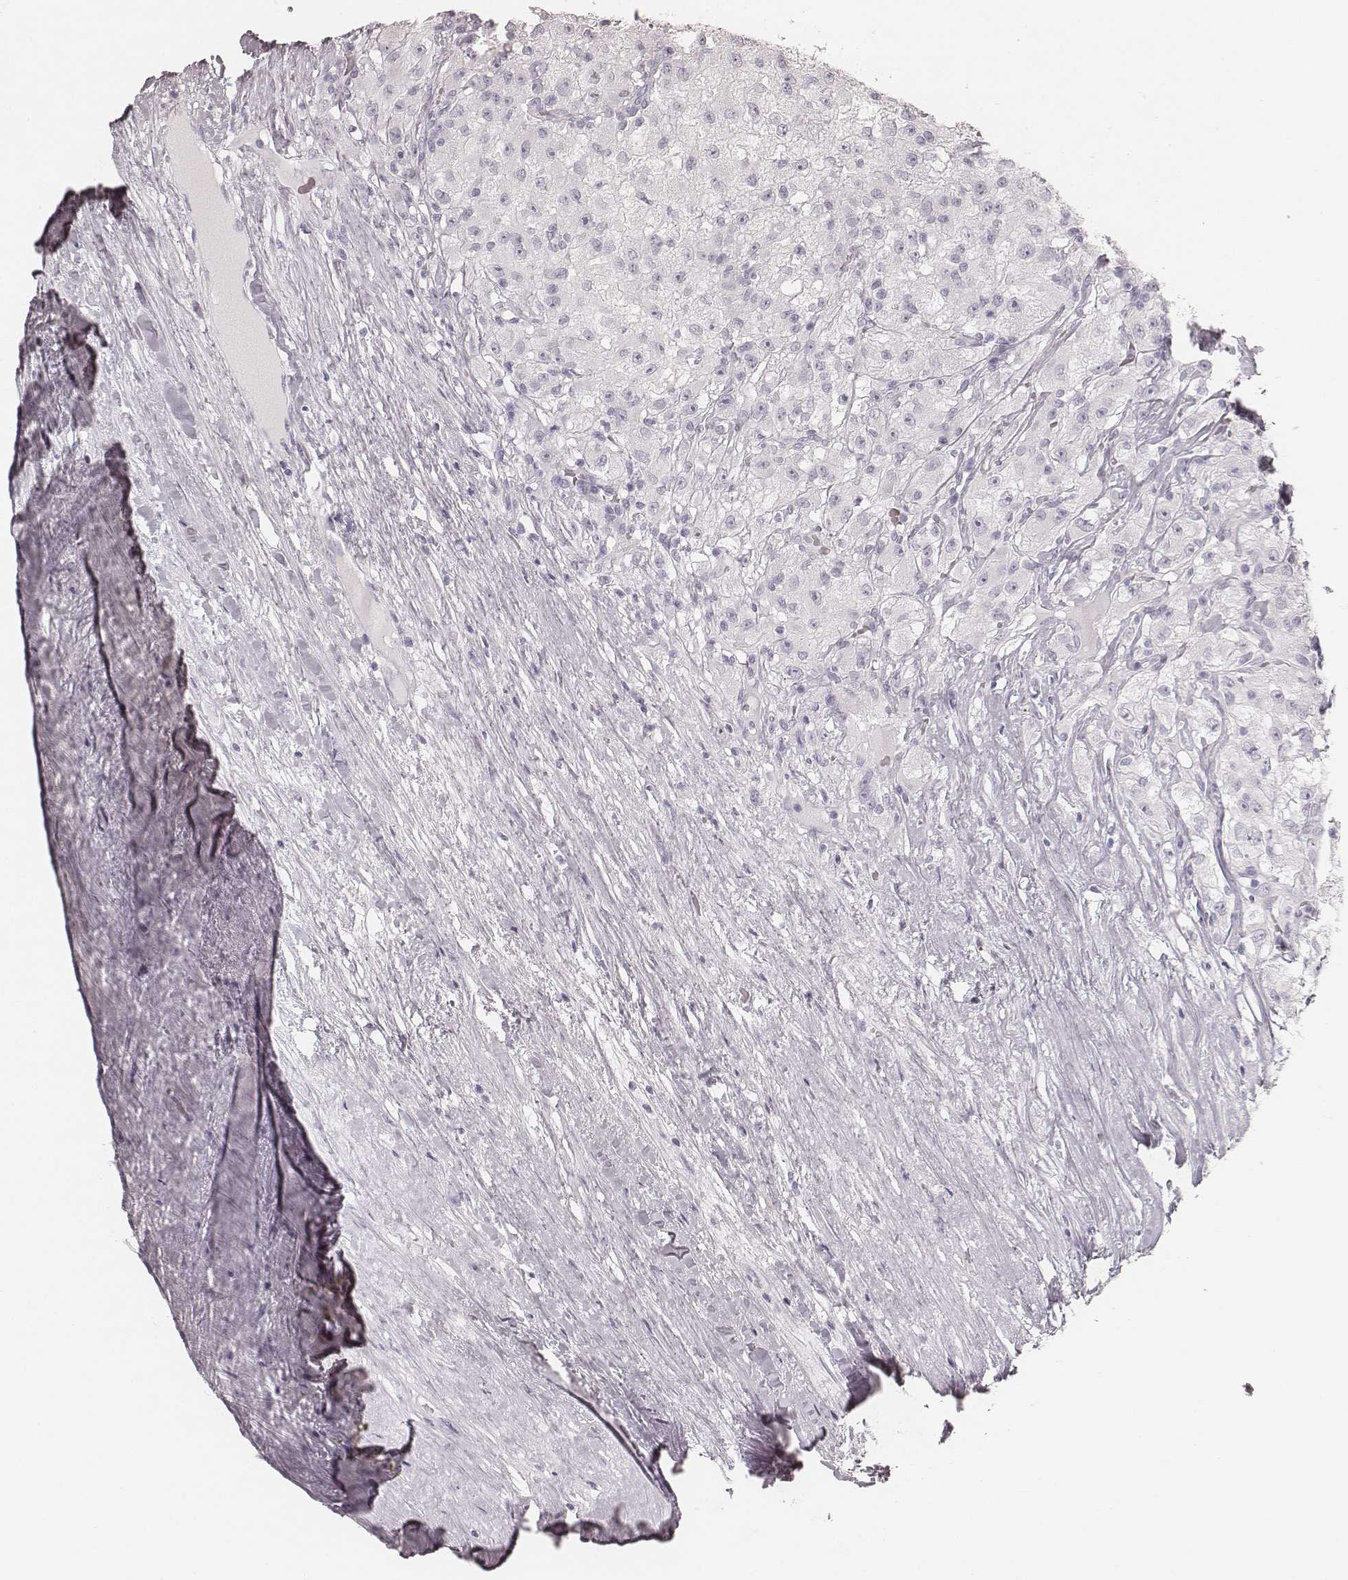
{"staining": {"intensity": "negative", "quantity": "none", "location": "none"}, "tissue": "renal cancer", "cell_type": "Tumor cells", "image_type": "cancer", "snomed": [{"axis": "morphology", "description": "Adenocarcinoma, NOS"}, {"axis": "topography", "description": "Kidney"}], "caption": "The image reveals no staining of tumor cells in renal cancer (adenocarcinoma).", "gene": "KRT82", "patient": {"sex": "female", "age": 67}}